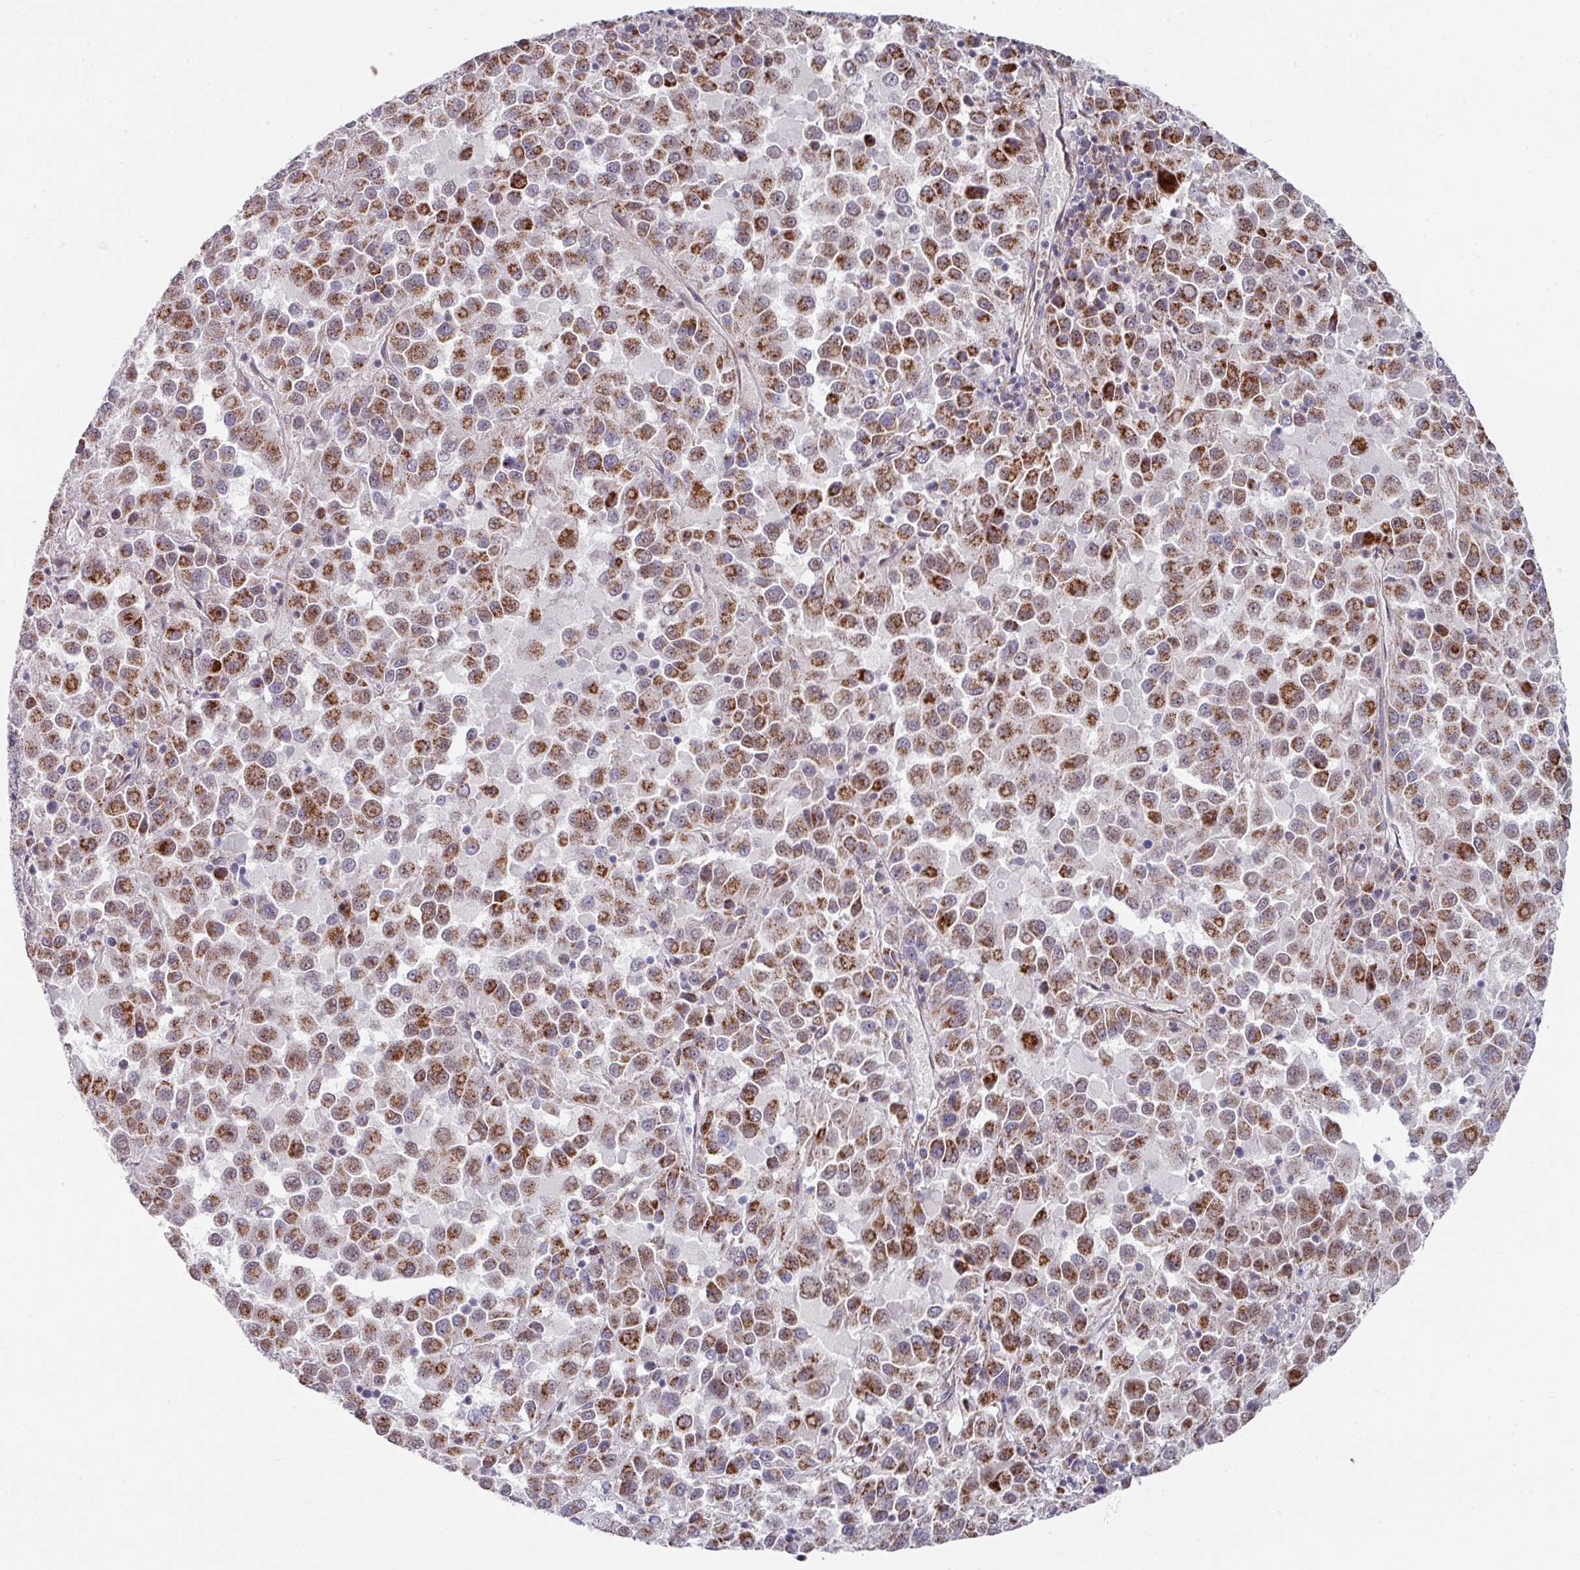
{"staining": {"intensity": "strong", "quantity": "25%-75%", "location": "cytoplasmic/membranous"}, "tissue": "melanoma", "cell_type": "Tumor cells", "image_type": "cancer", "snomed": [{"axis": "morphology", "description": "Malignant melanoma, Metastatic site"}, {"axis": "topography", "description": "Lung"}], "caption": "Melanoma was stained to show a protein in brown. There is high levels of strong cytoplasmic/membranous positivity in about 25%-75% of tumor cells. The protein is stained brown, and the nuclei are stained in blue (DAB IHC with brightfield microscopy, high magnification).", "gene": "CBX7", "patient": {"sex": "male", "age": 64}}